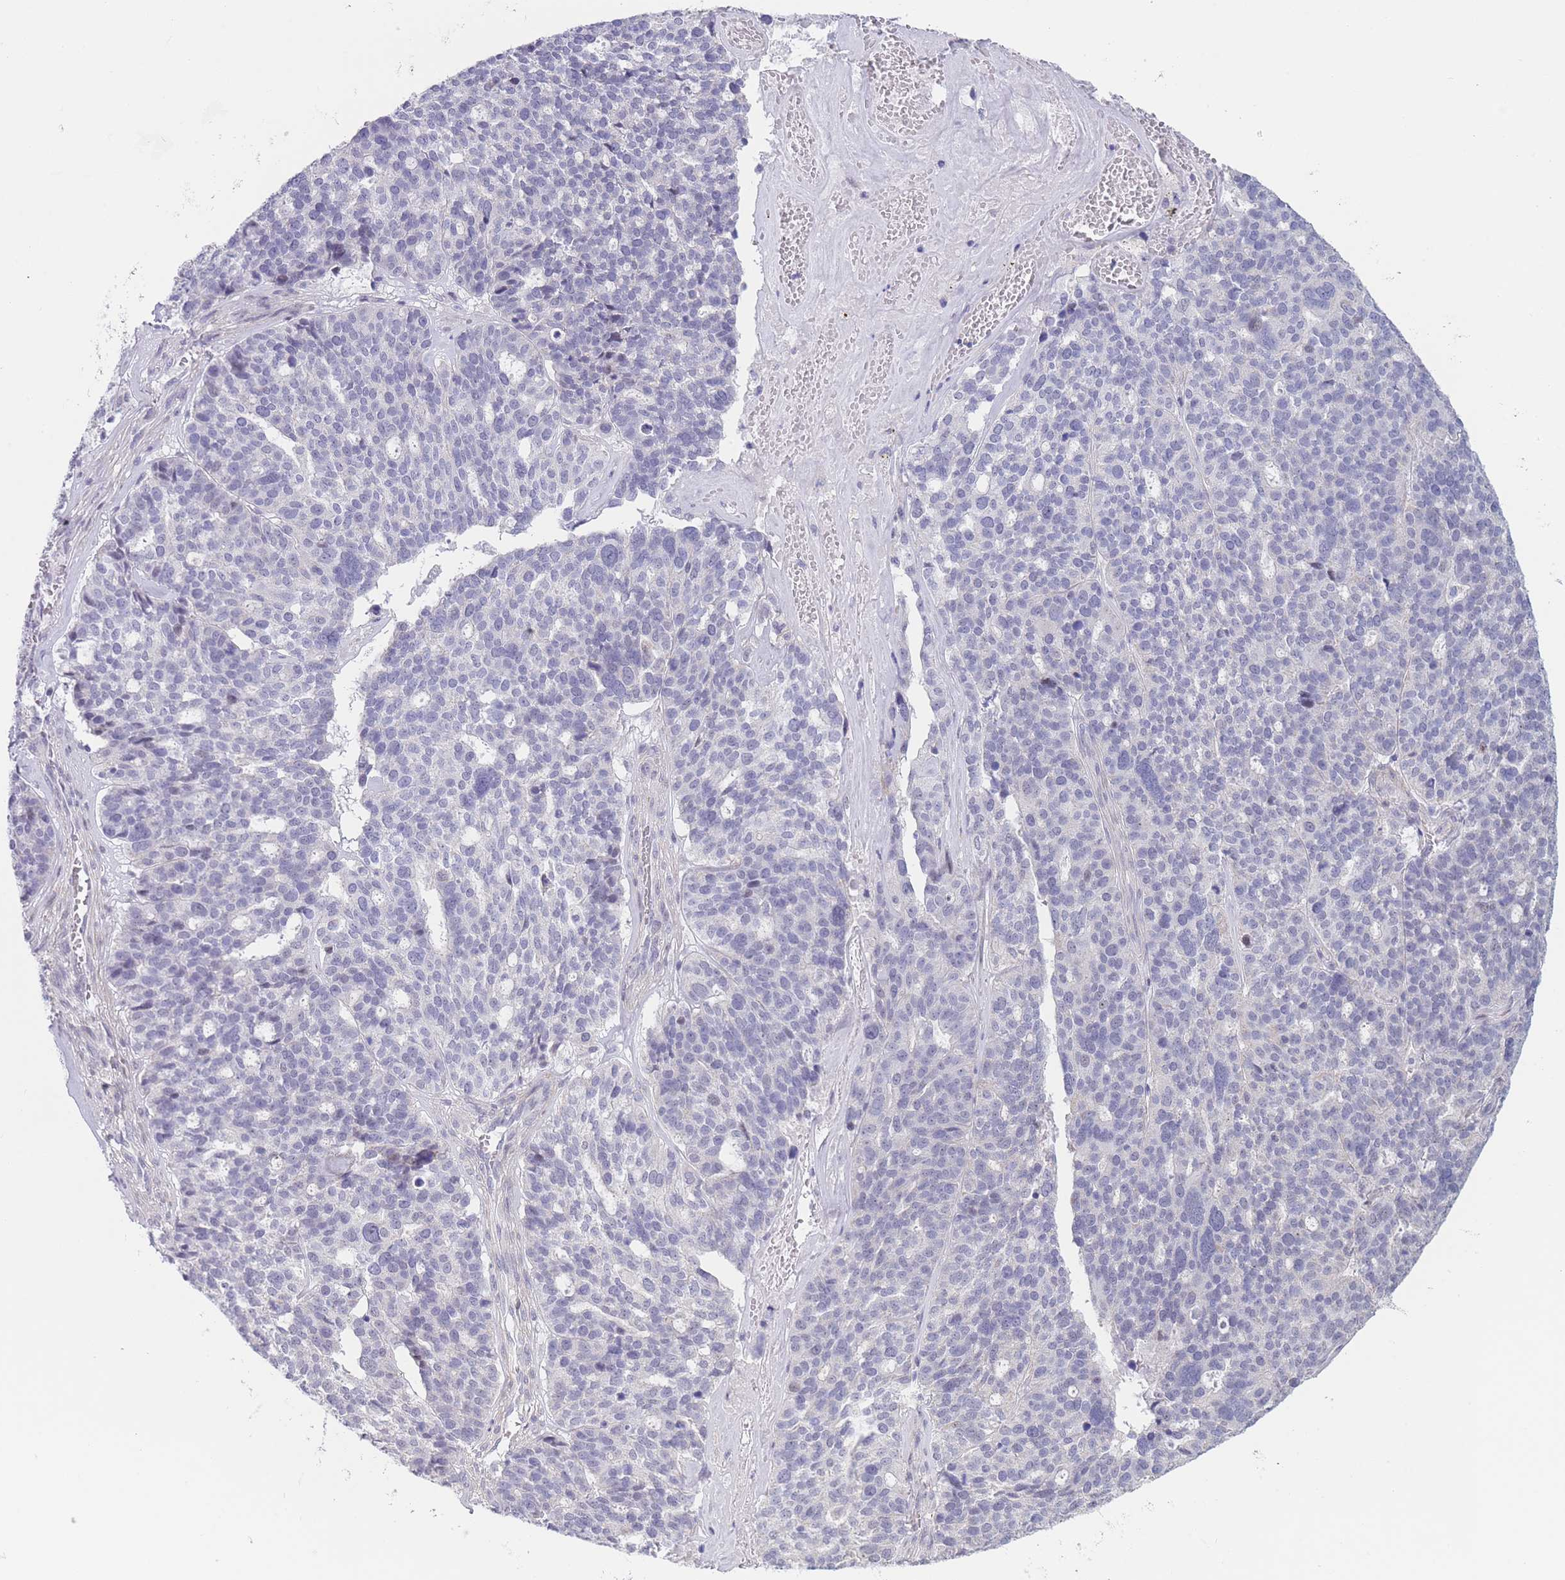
{"staining": {"intensity": "negative", "quantity": "none", "location": "none"}, "tissue": "ovarian cancer", "cell_type": "Tumor cells", "image_type": "cancer", "snomed": [{"axis": "morphology", "description": "Cystadenocarcinoma, serous, NOS"}, {"axis": "topography", "description": "Ovary"}], "caption": "The photomicrograph demonstrates no significant staining in tumor cells of ovarian cancer.", "gene": "ASAP3", "patient": {"sex": "female", "age": 59}}